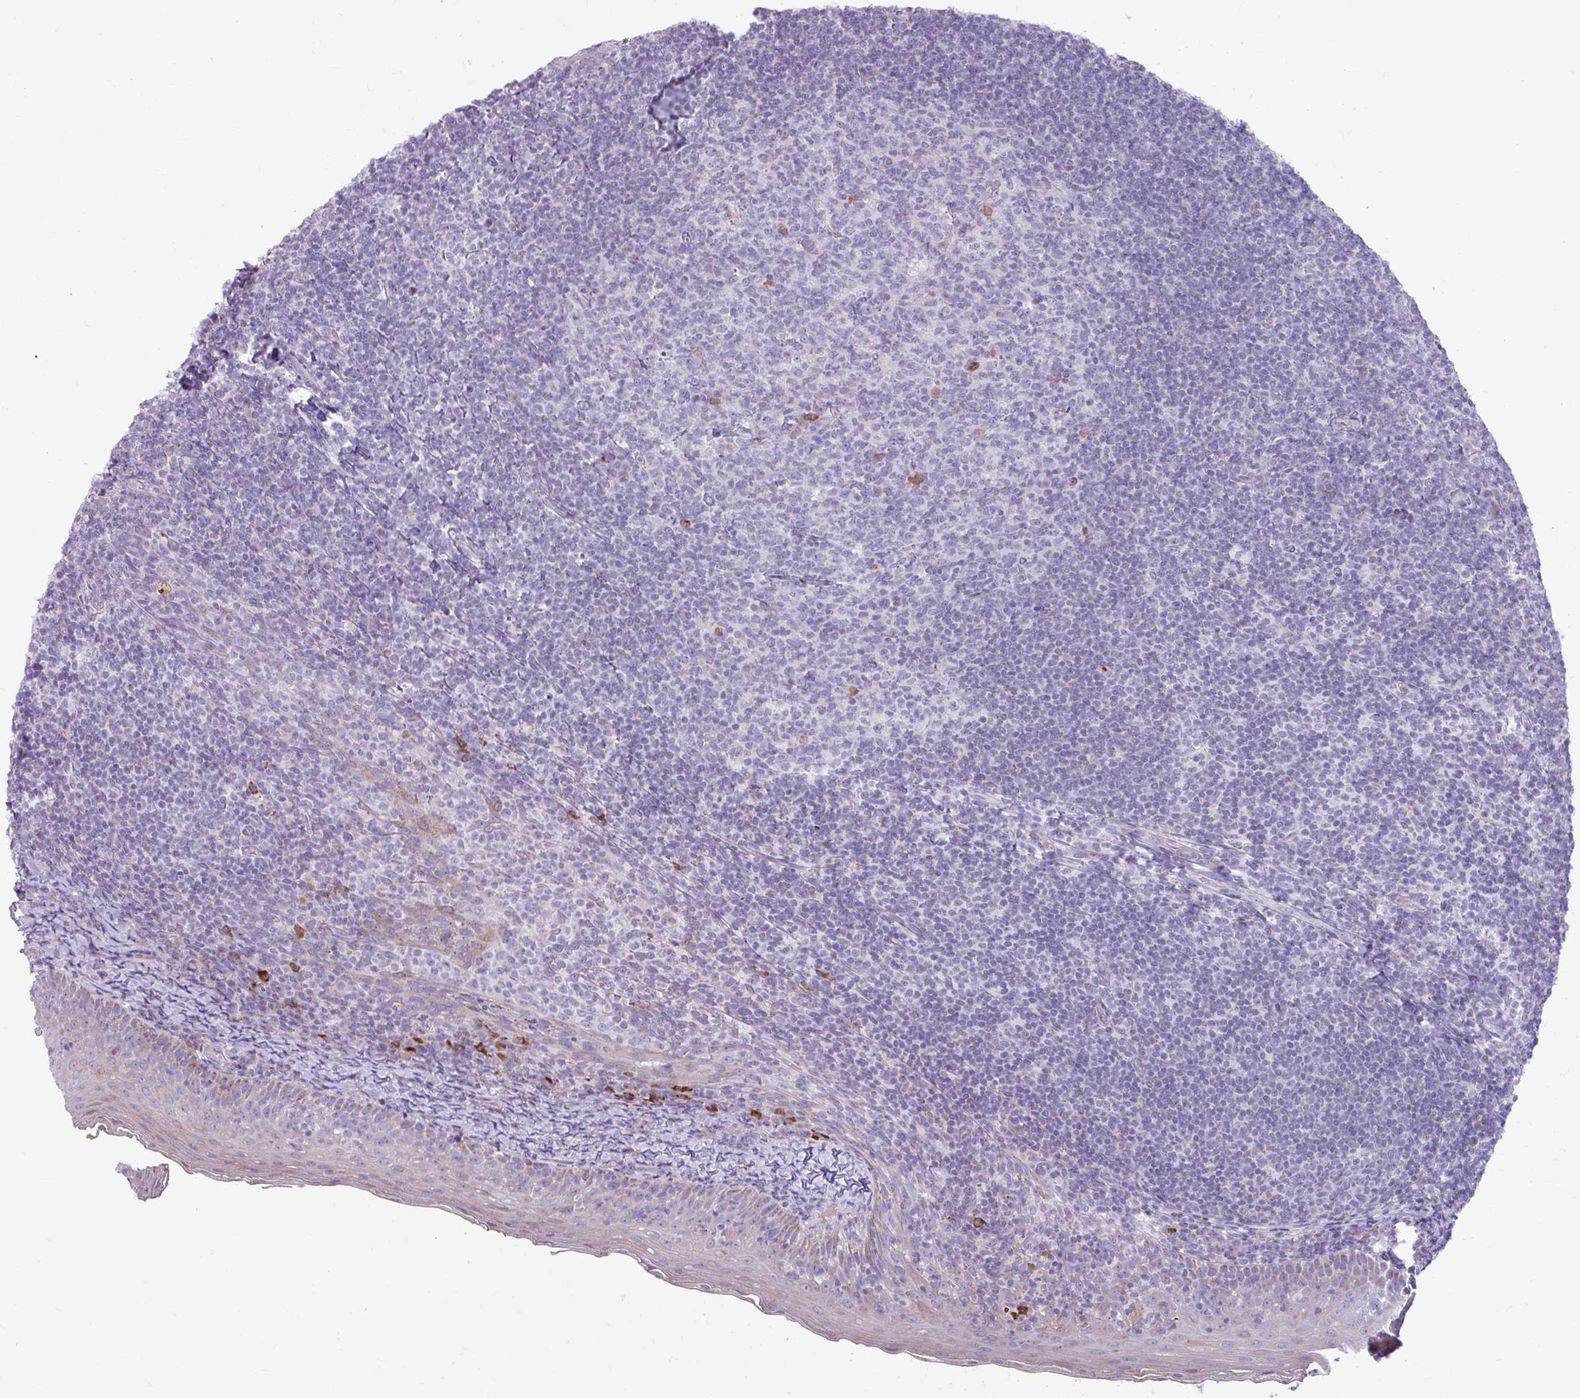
{"staining": {"intensity": "strong", "quantity": "<25%", "location": "cytoplasmic/membranous"}, "tissue": "tonsil", "cell_type": "Germinal center cells", "image_type": "normal", "snomed": [{"axis": "morphology", "description": "Normal tissue, NOS"}, {"axis": "topography", "description": "Tonsil"}], "caption": "Immunohistochemistry (IHC) image of unremarkable tonsil stained for a protein (brown), which exhibits medium levels of strong cytoplasmic/membranous expression in approximately <25% of germinal center cells.", "gene": "MSMO1", "patient": {"sex": "female", "age": 10}}